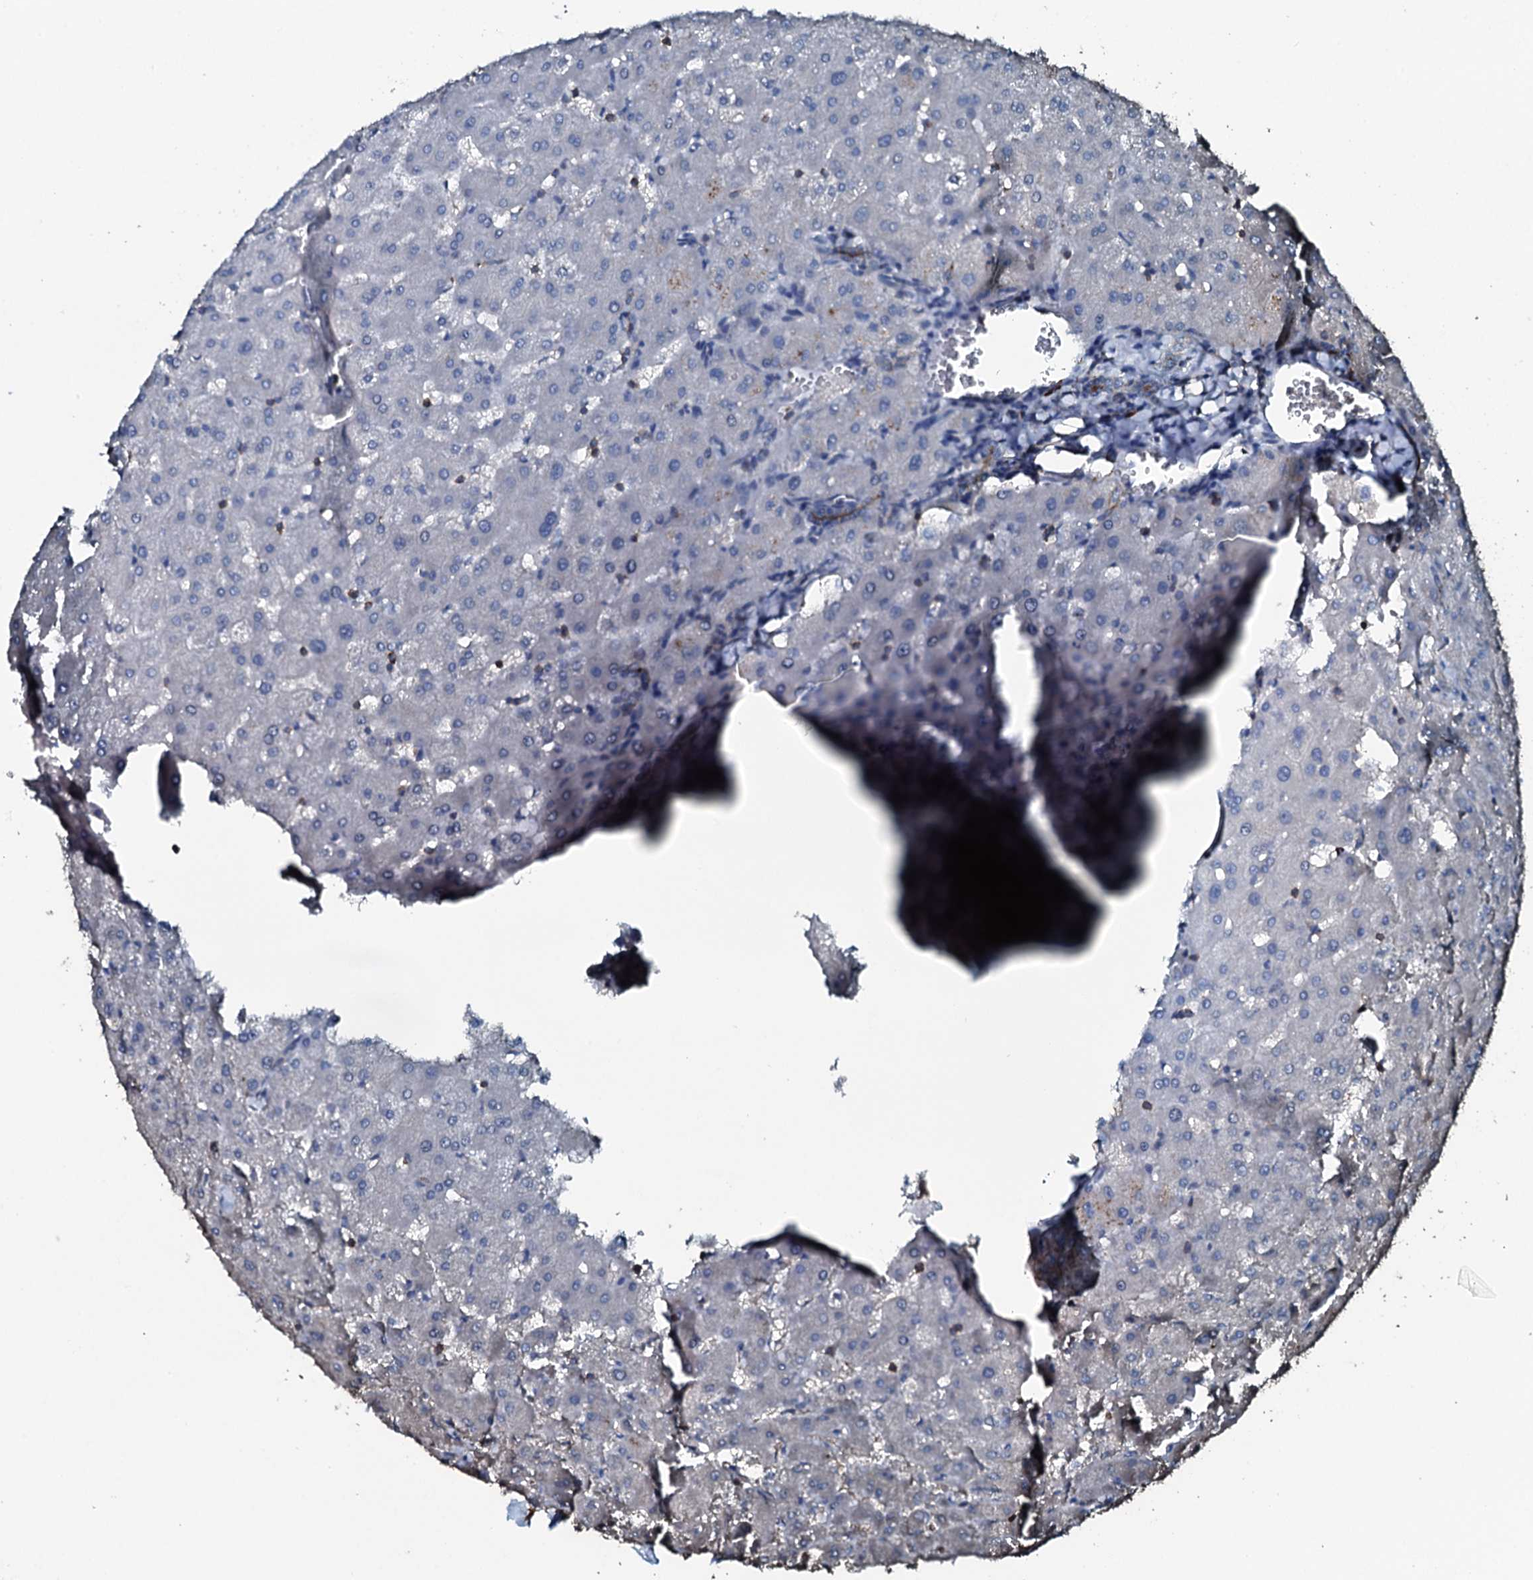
{"staining": {"intensity": "negative", "quantity": "none", "location": "none"}, "tissue": "liver", "cell_type": "Cholangiocytes", "image_type": "normal", "snomed": [{"axis": "morphology", "description": "Normal tissue, NOS"}, {"axis": "topography", "description": "Liver"}], "caption": "This is an immunohistochemistry image of unremarkable human liver. There is no positivity in cholangiocytes.", "gene": "SLC25A38", "patient": {"sex": "female", "age": 63}}